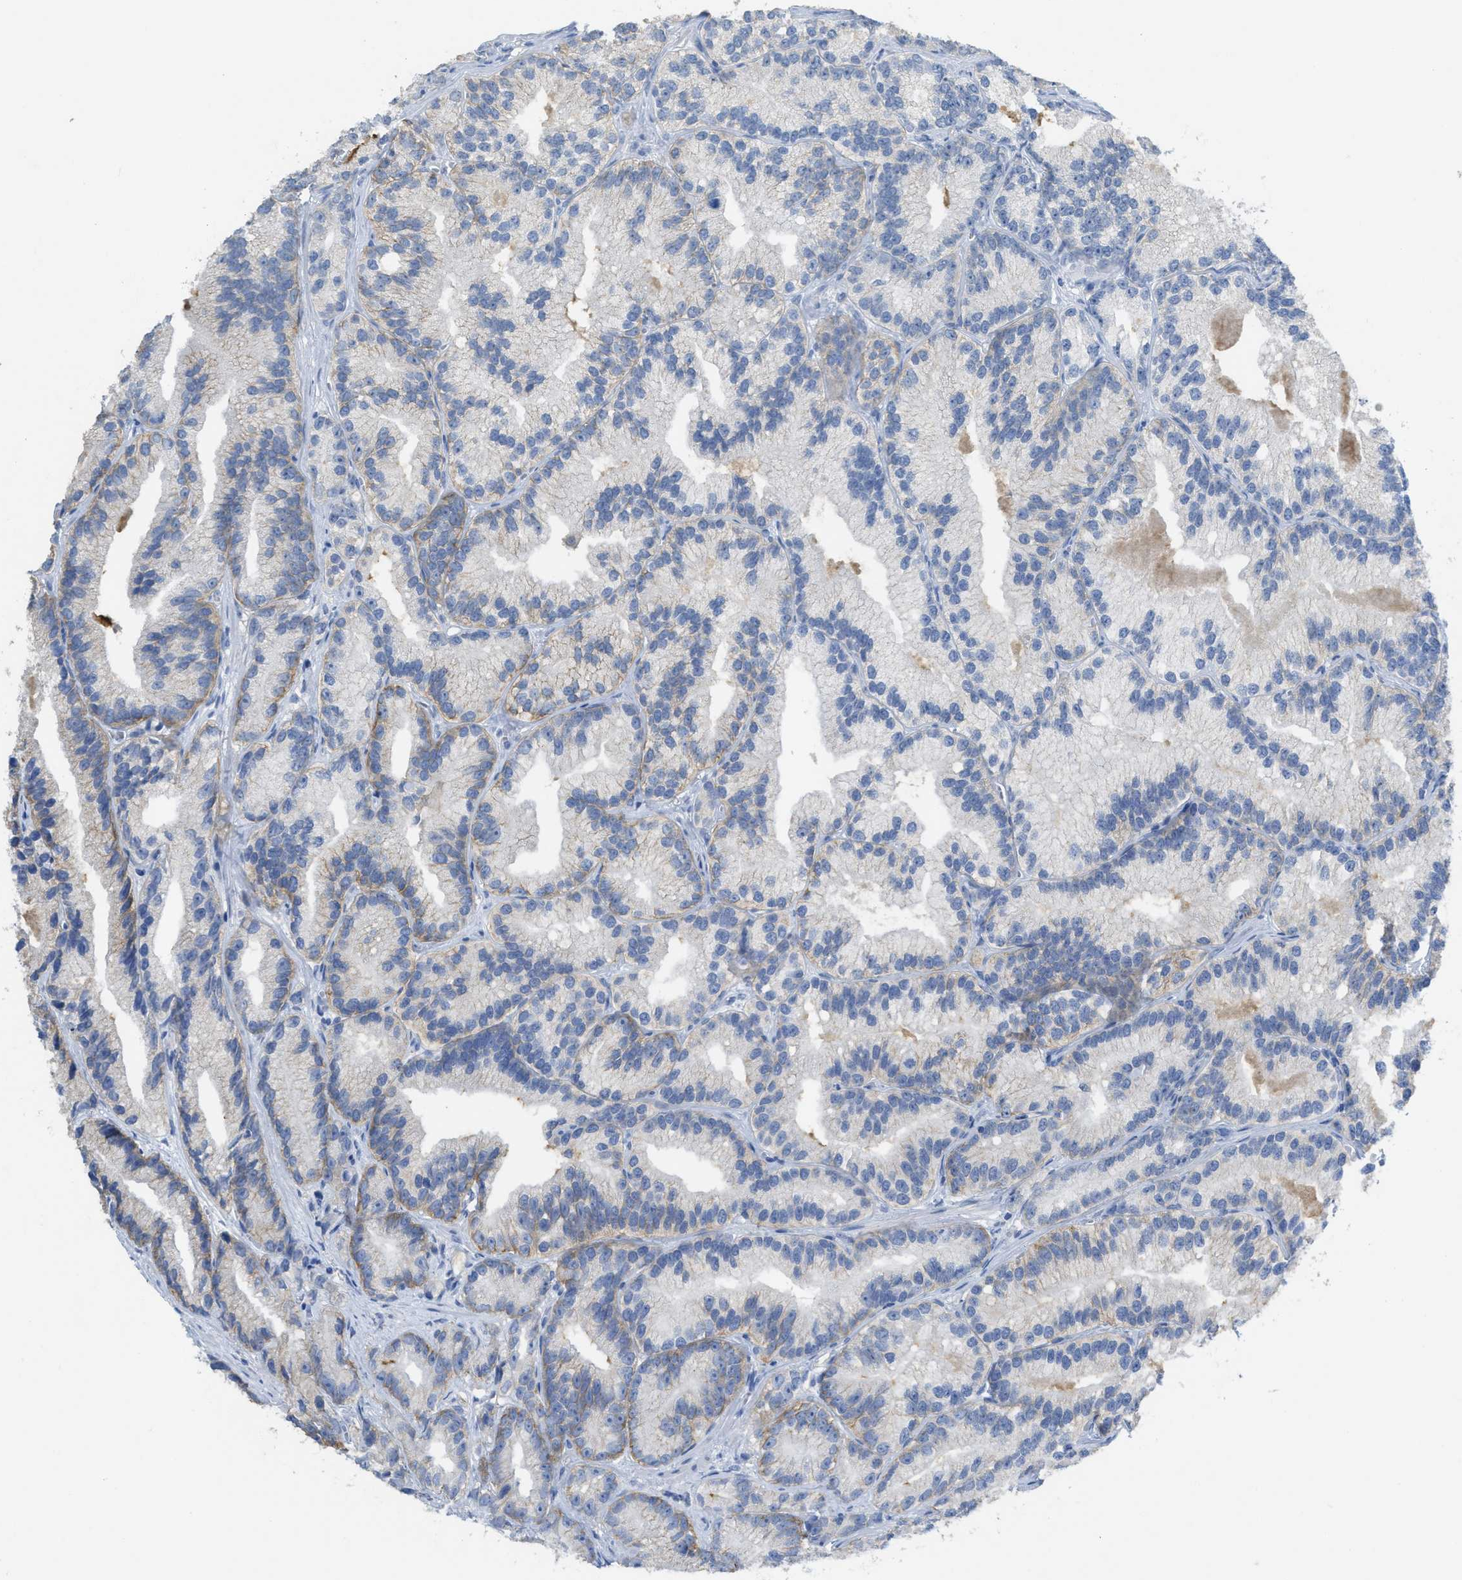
{"staining": {"intensity": "moderate", "quantity": "25%-75%", "location": "cytoplasmic/membranous"}, "tissue": "prostate cancer", "cell_type": "Tumor cells", "image_type": "cancer", "snomed": [{"axis": "morphology", "description": "Adenocarcinoma, Low grade"}, {"axis": "topography", "description": "Prostate"}], "caption": "Protein analysis of low-grade adenocarcinoma (prostate) tissue displays moderate cytoplasmic/membranous expression in about 25%-75% of tumor cells.", "gene": "CNNM4", "patient": {"sex": "male", "age": 89}}